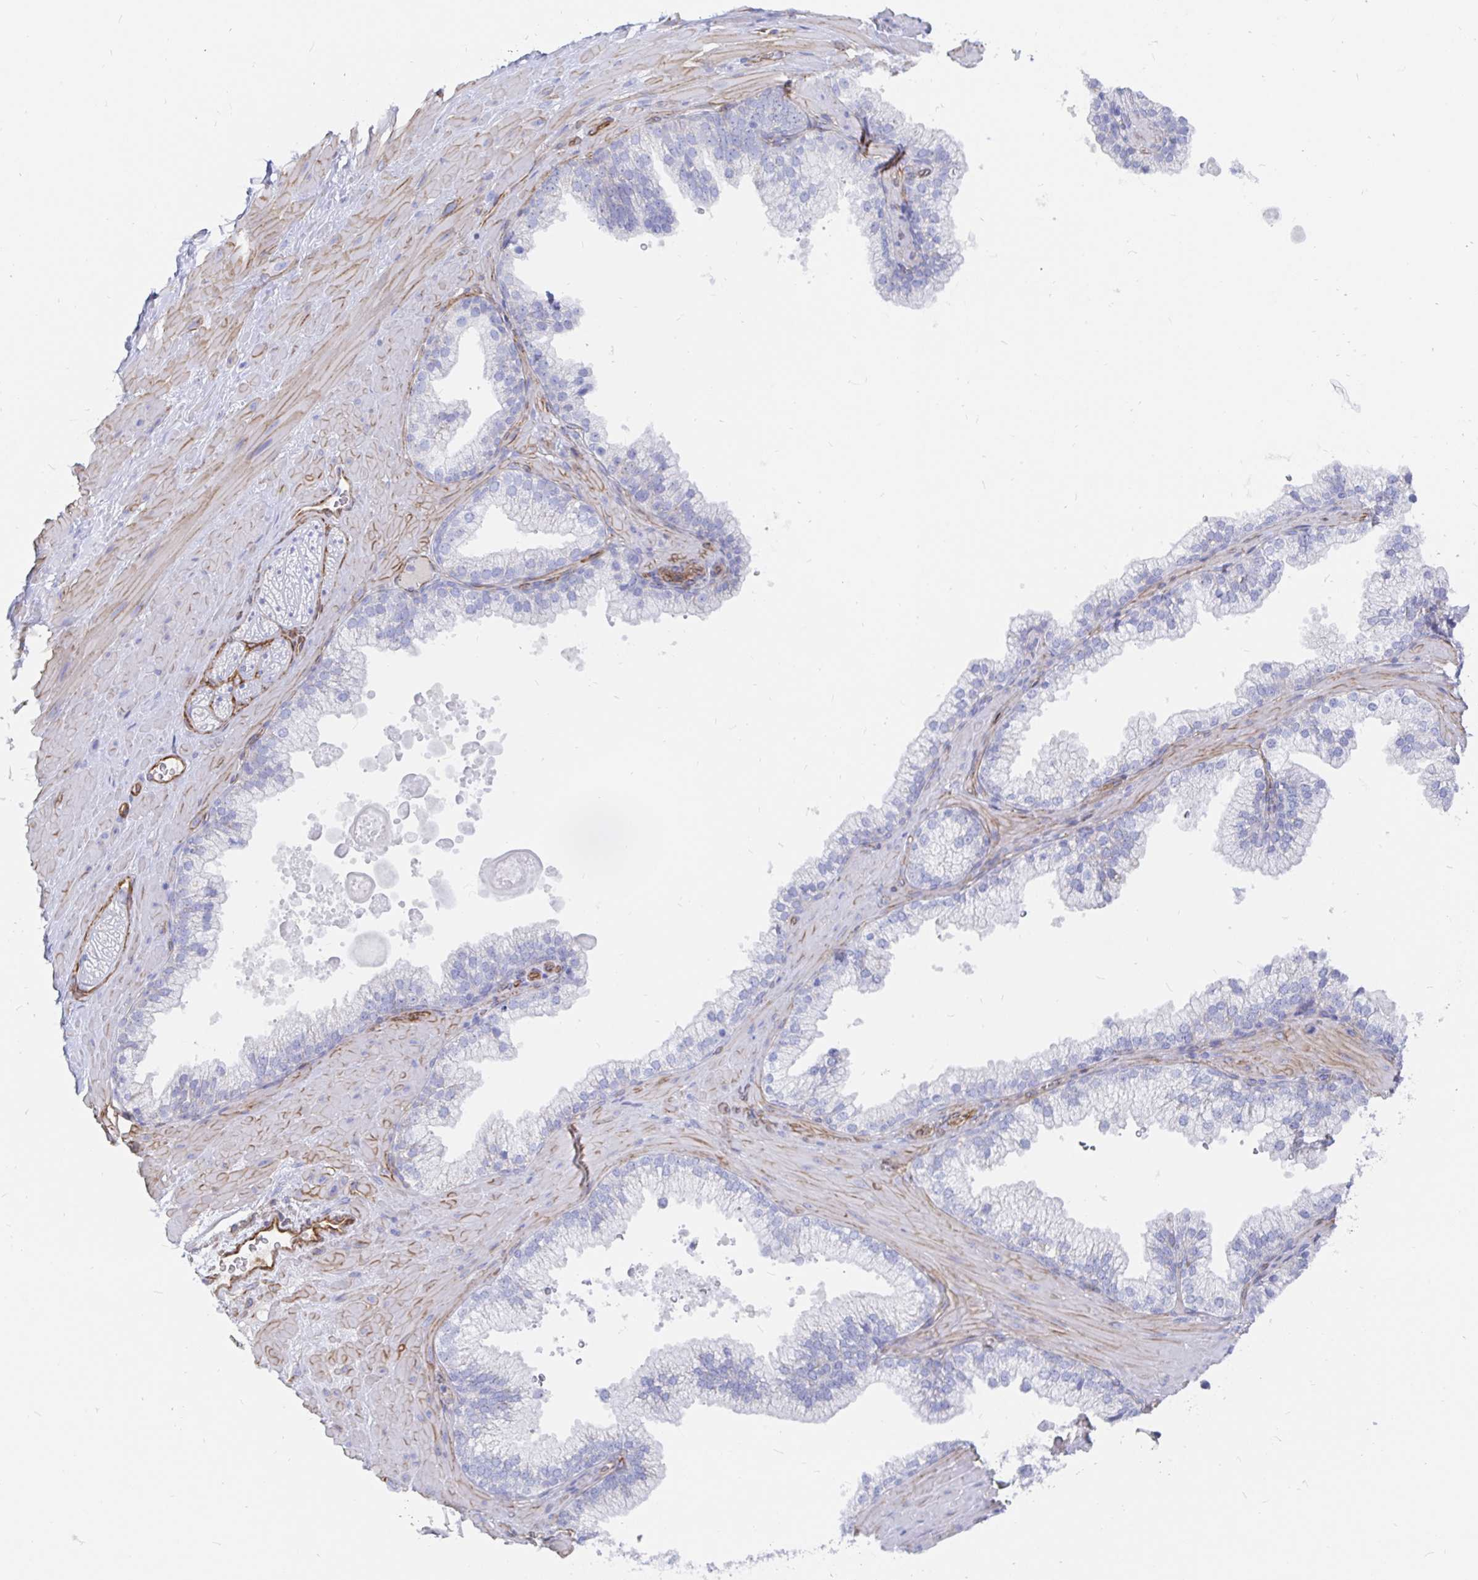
{"staining": {"intensity": "negative", "quantity": "none", "location": "none"}, "tissue": "adipose tissue", "cell_type": "Adipocytes", "image_type": "normal", "snomed": [{"axis": "morphology", "description": "Normal tissue, NOS"}, {"axis": "topography", "description": "Prostate"}, {"axis": "topography", "description": "Peripheral nerve tissue"}], "caption": "Immunohistochemical staining of normal adipose tissue demonstrates no significant expression in adipocytes.", "gene": "COX16", "patient": {"sex": "male", "age": 61}}